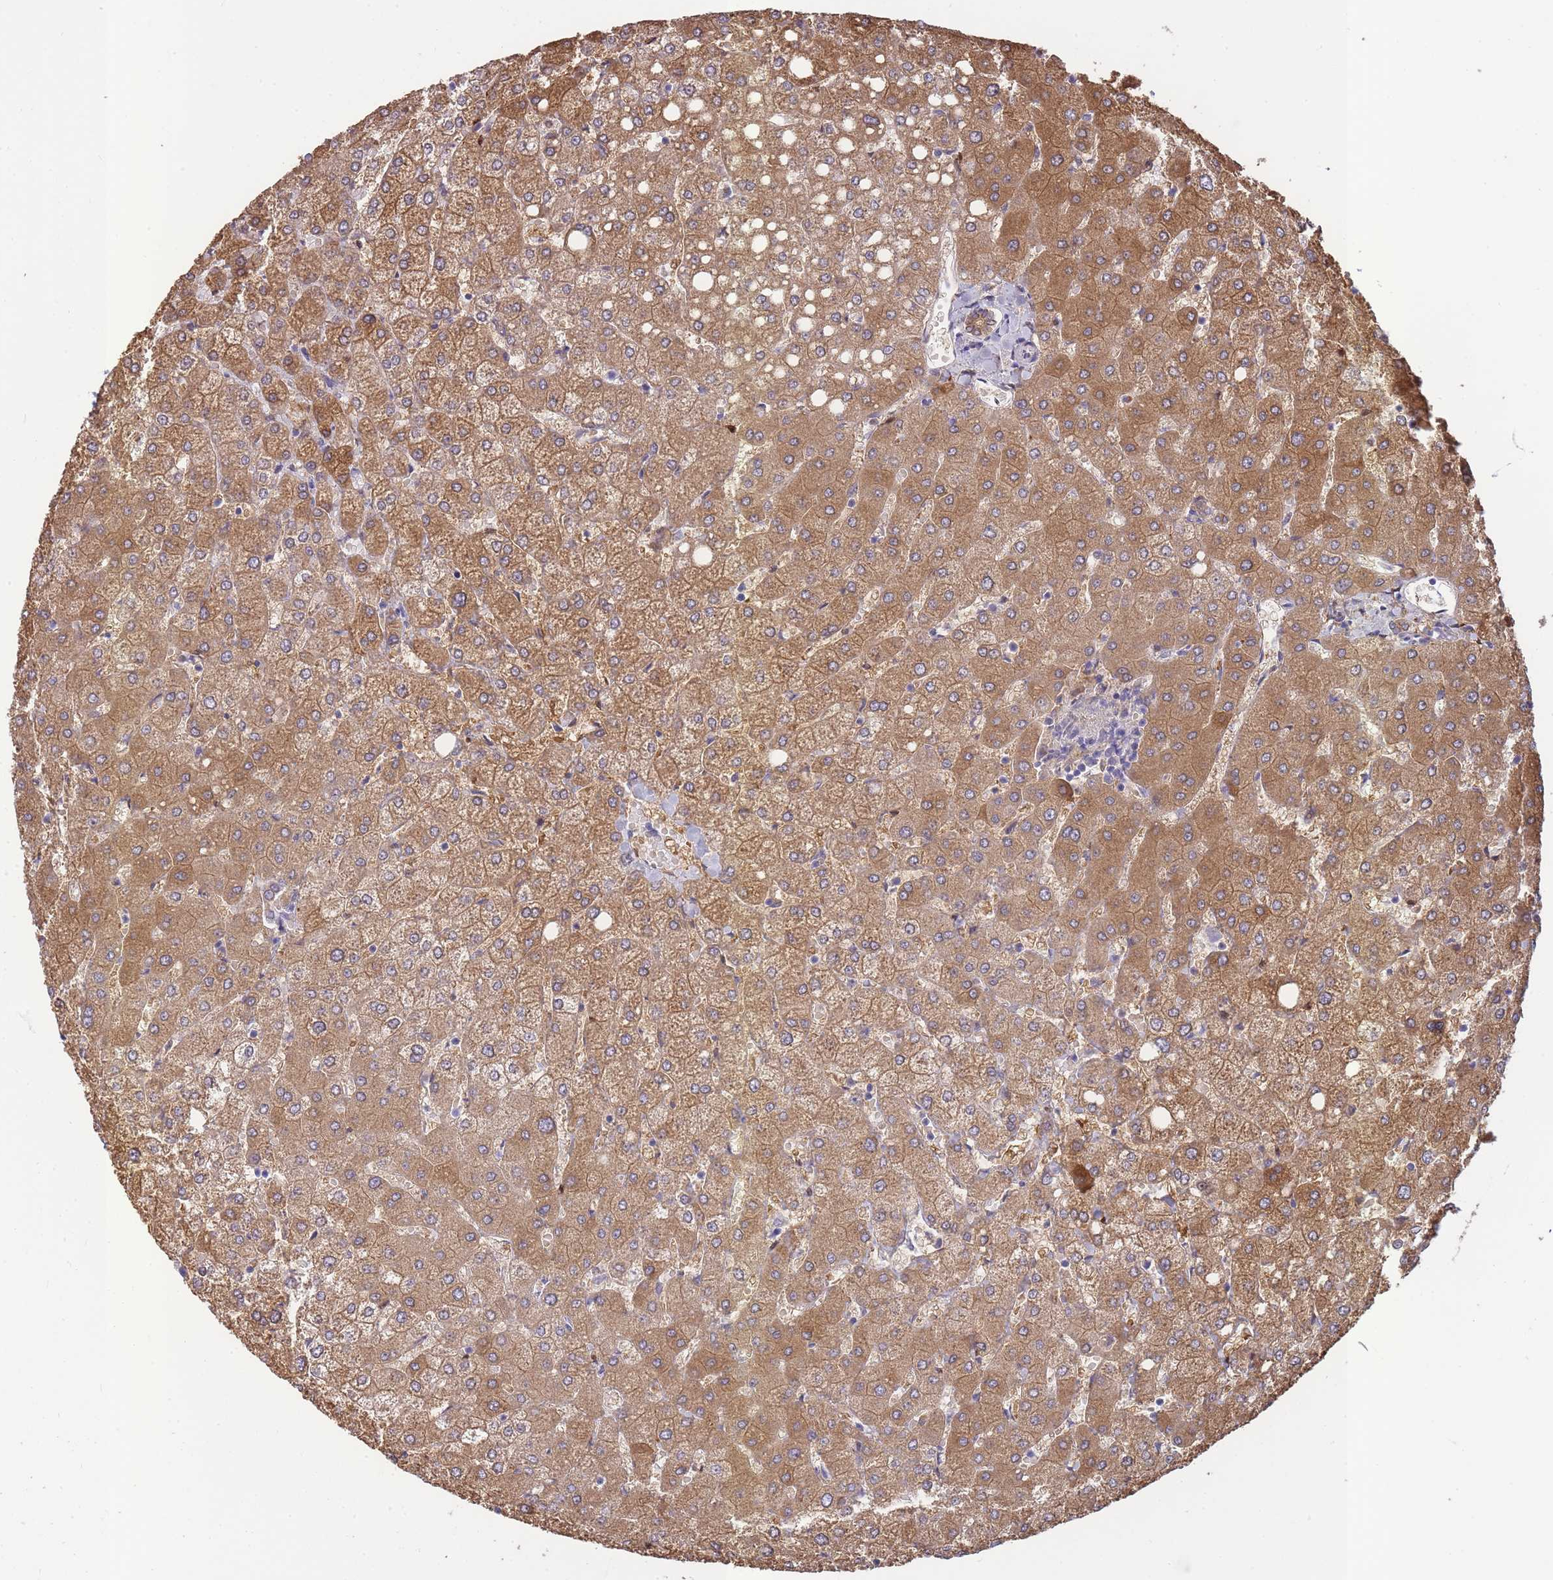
{"staining": {"intensity": "weak", "quantity": ">75%", "location": "cytoplasmic/membranous"}, "tissue": "liver", "cell_type": "Cholangiocytes", "image_type": "normal", "snomed": [{"axis": "morphology", "description": "Normal tissue, NOS"}, {"axis": "topography", "description": "Liver"}], "caption": "IHC micrograph of normal liver: human liver stained using IHC demonstrates low levels of weak protein expression localized specifically in the cytoplasmic/membranous of cholangiocytes, appearing as a cytoplasmic/membranous brown color.", "gene": "ECPAS", "patient": {"sex": "female", "age": 54}}